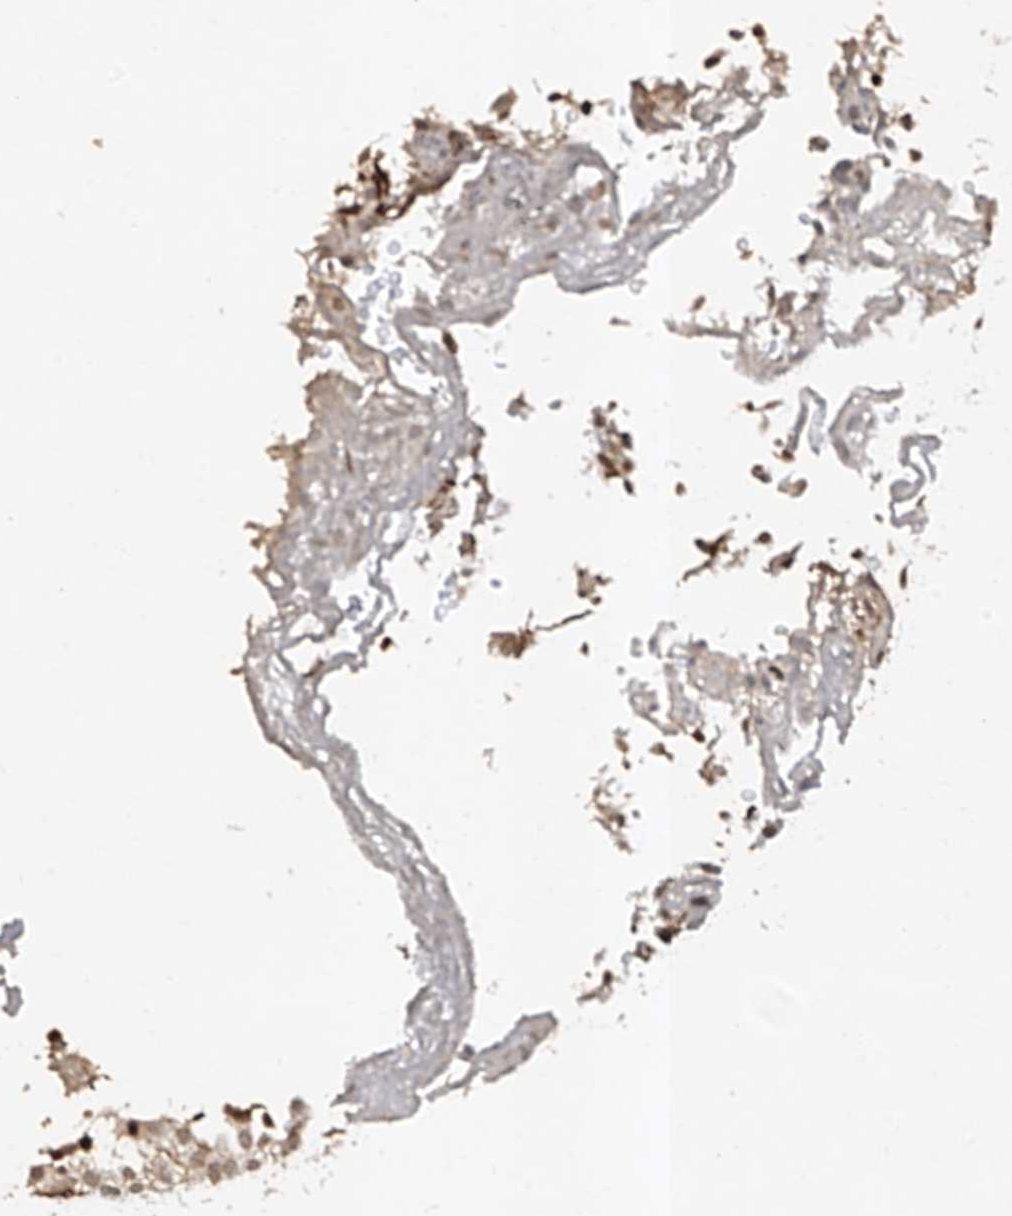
{"staining": {"intensity": "moderate", "quantity": ">75%", "location": "cytoplasmic/membranous,nuclear"}, "tissue": "urothelial cancer", "cell_type": "Tumor cells", "image_type": "cancer", "snomed": [{"axis": "morphology", "description": "Urothelial carcinoma, Low grade"}, {"axis": "topography", "description": "Urinary bladder"}], "caption": "A photomicrograph of human urothelial cancer stained for a protein displays moderate cytoplasmic/membranous and nuclear brown staining in tumor cells.", "gene": "ATRIP", "patient": {"sex": "male", "age": 78}}